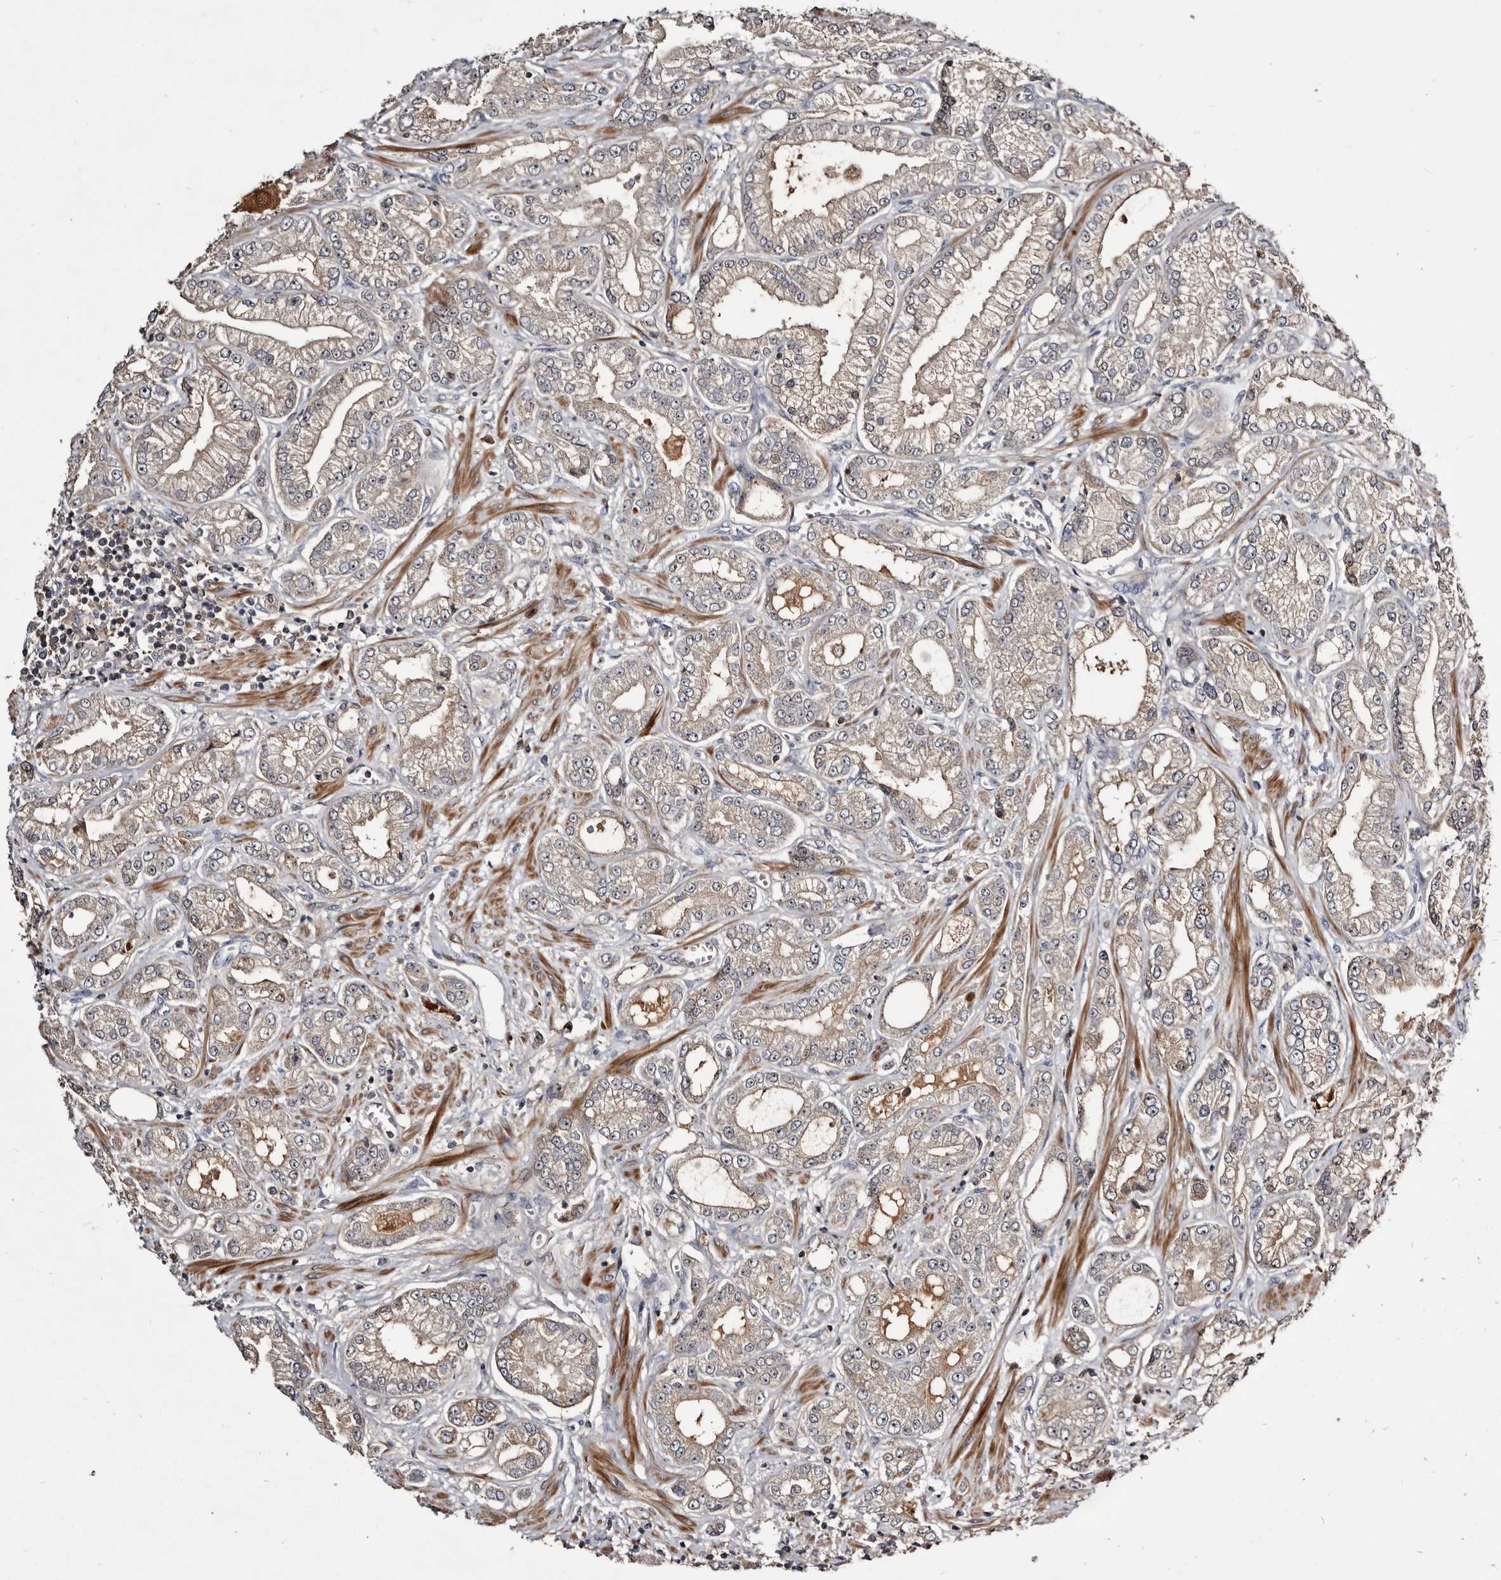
{"staining": {"intensity": "weak", "quantity": ">75%", "location": "cytoplasmic/membranous"}, "tissue": "prostate cancer", "cell_type": "Tumor cells", "image_type": "cancer", "snomed": [{"axis": "morphology", "description": "Adenocarcinoma, Low grade"}, {"axis": "topography", "description": "Prostate"}], "caption": "Immunohistochemistry photomicrograph of human prostate cancer (adenocarcinoma (low-grade)) stained for a protein (brown), which demonstrates low levels of weak cytoplasmic/membranous positivity in about >75% of tumor cells.", "gene": "TTC39A", "patient": {"sex": "male", "age": 62}}